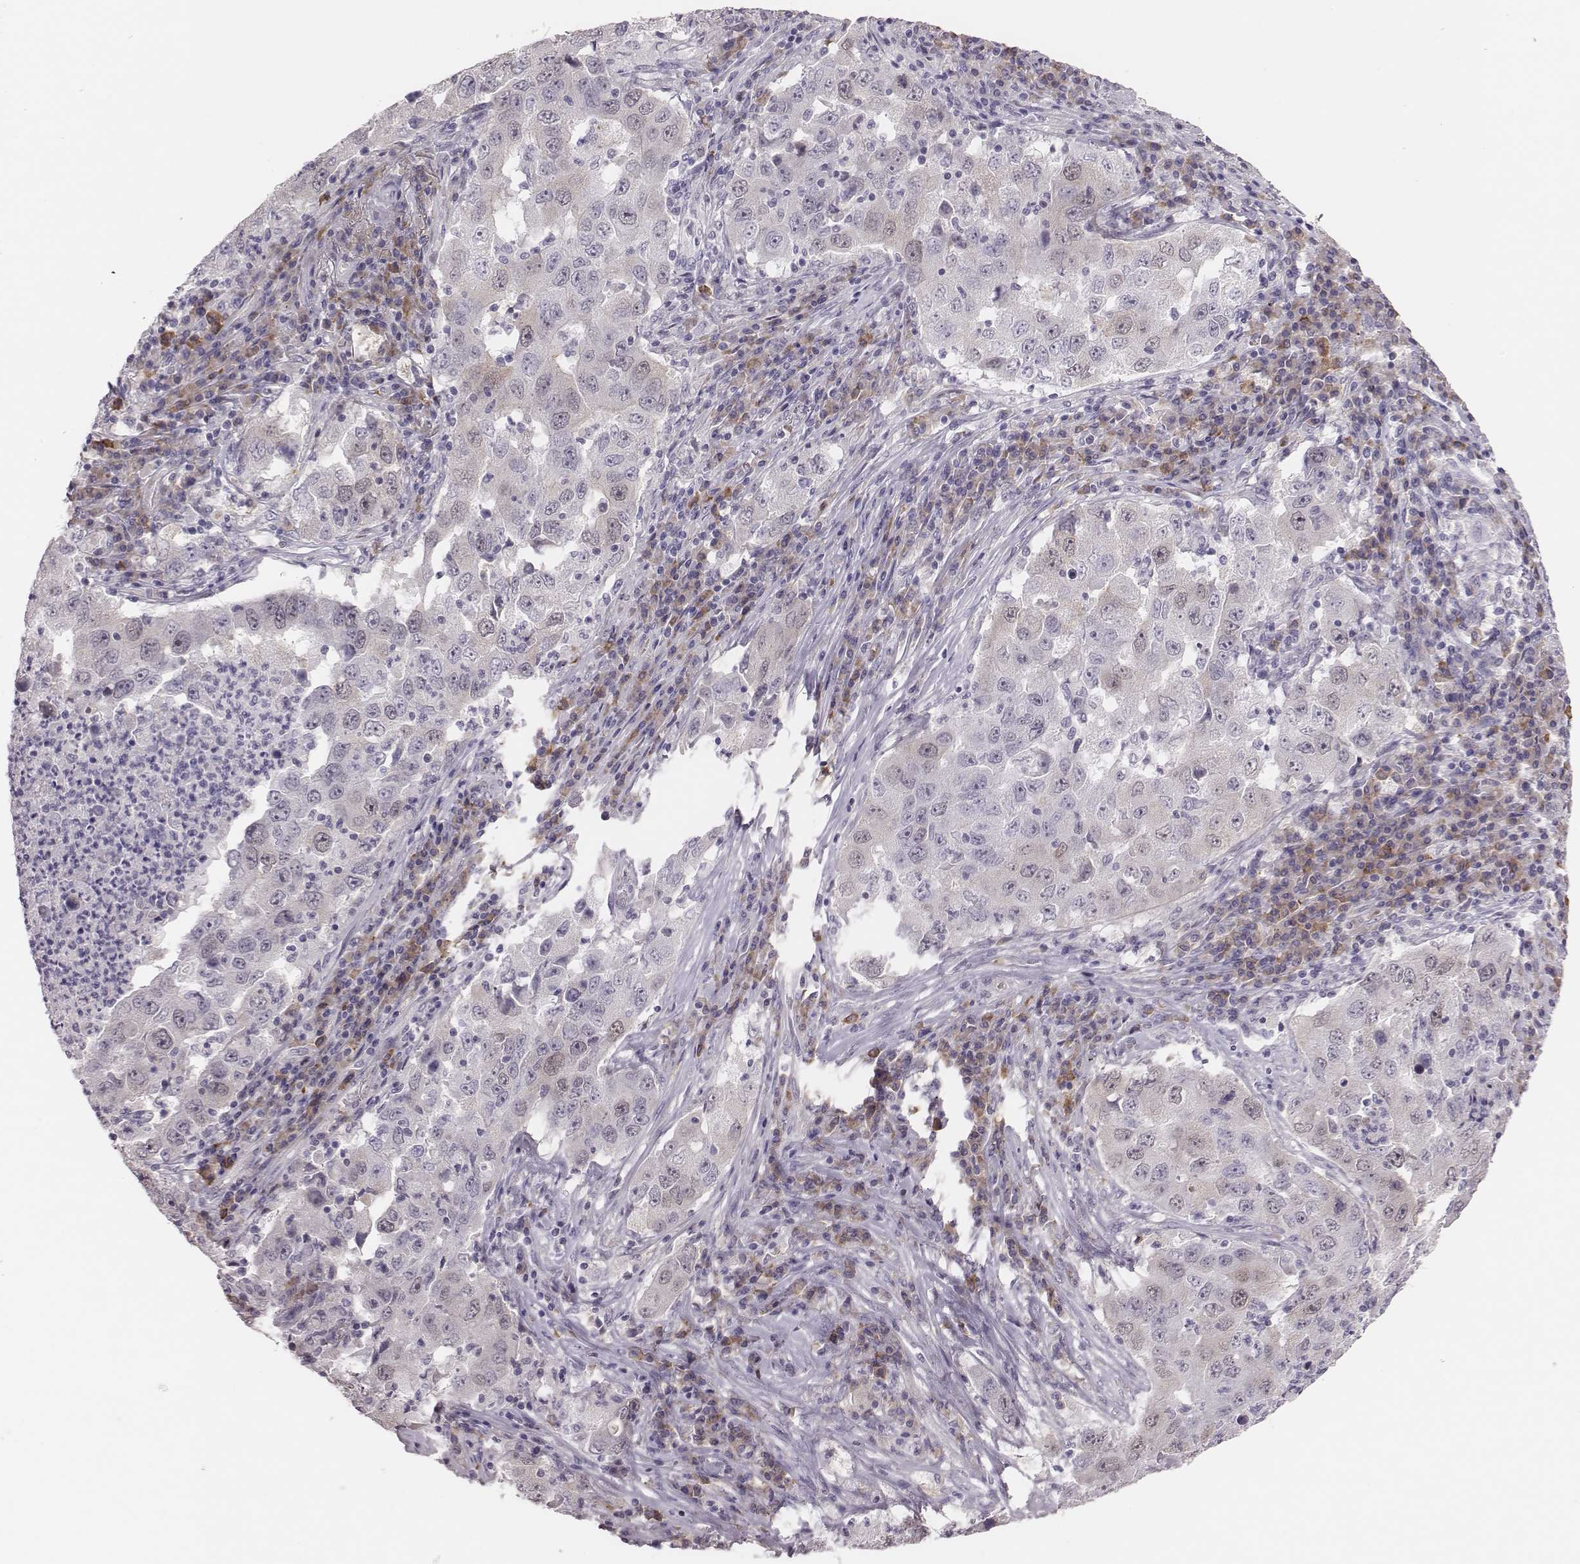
{"staining": {"intensity": "negative", "quantity": "none", "location": "none"}, "tissue": "lung cancer", "cell_type": "Tumor cells", "image_type": "cancer", "snomed": [{"axis": "morphology", "description": "Adenocarcinoma, NOS"}, {"axis": "topography", "description": "Lung"}], "caption": "This is an immunohistochemistry micrograph of human adenocarcinoma (lung). There is no staining in tumor cells.", "gene": "PBK", "patient": {"sex": "male", "age": 73}}